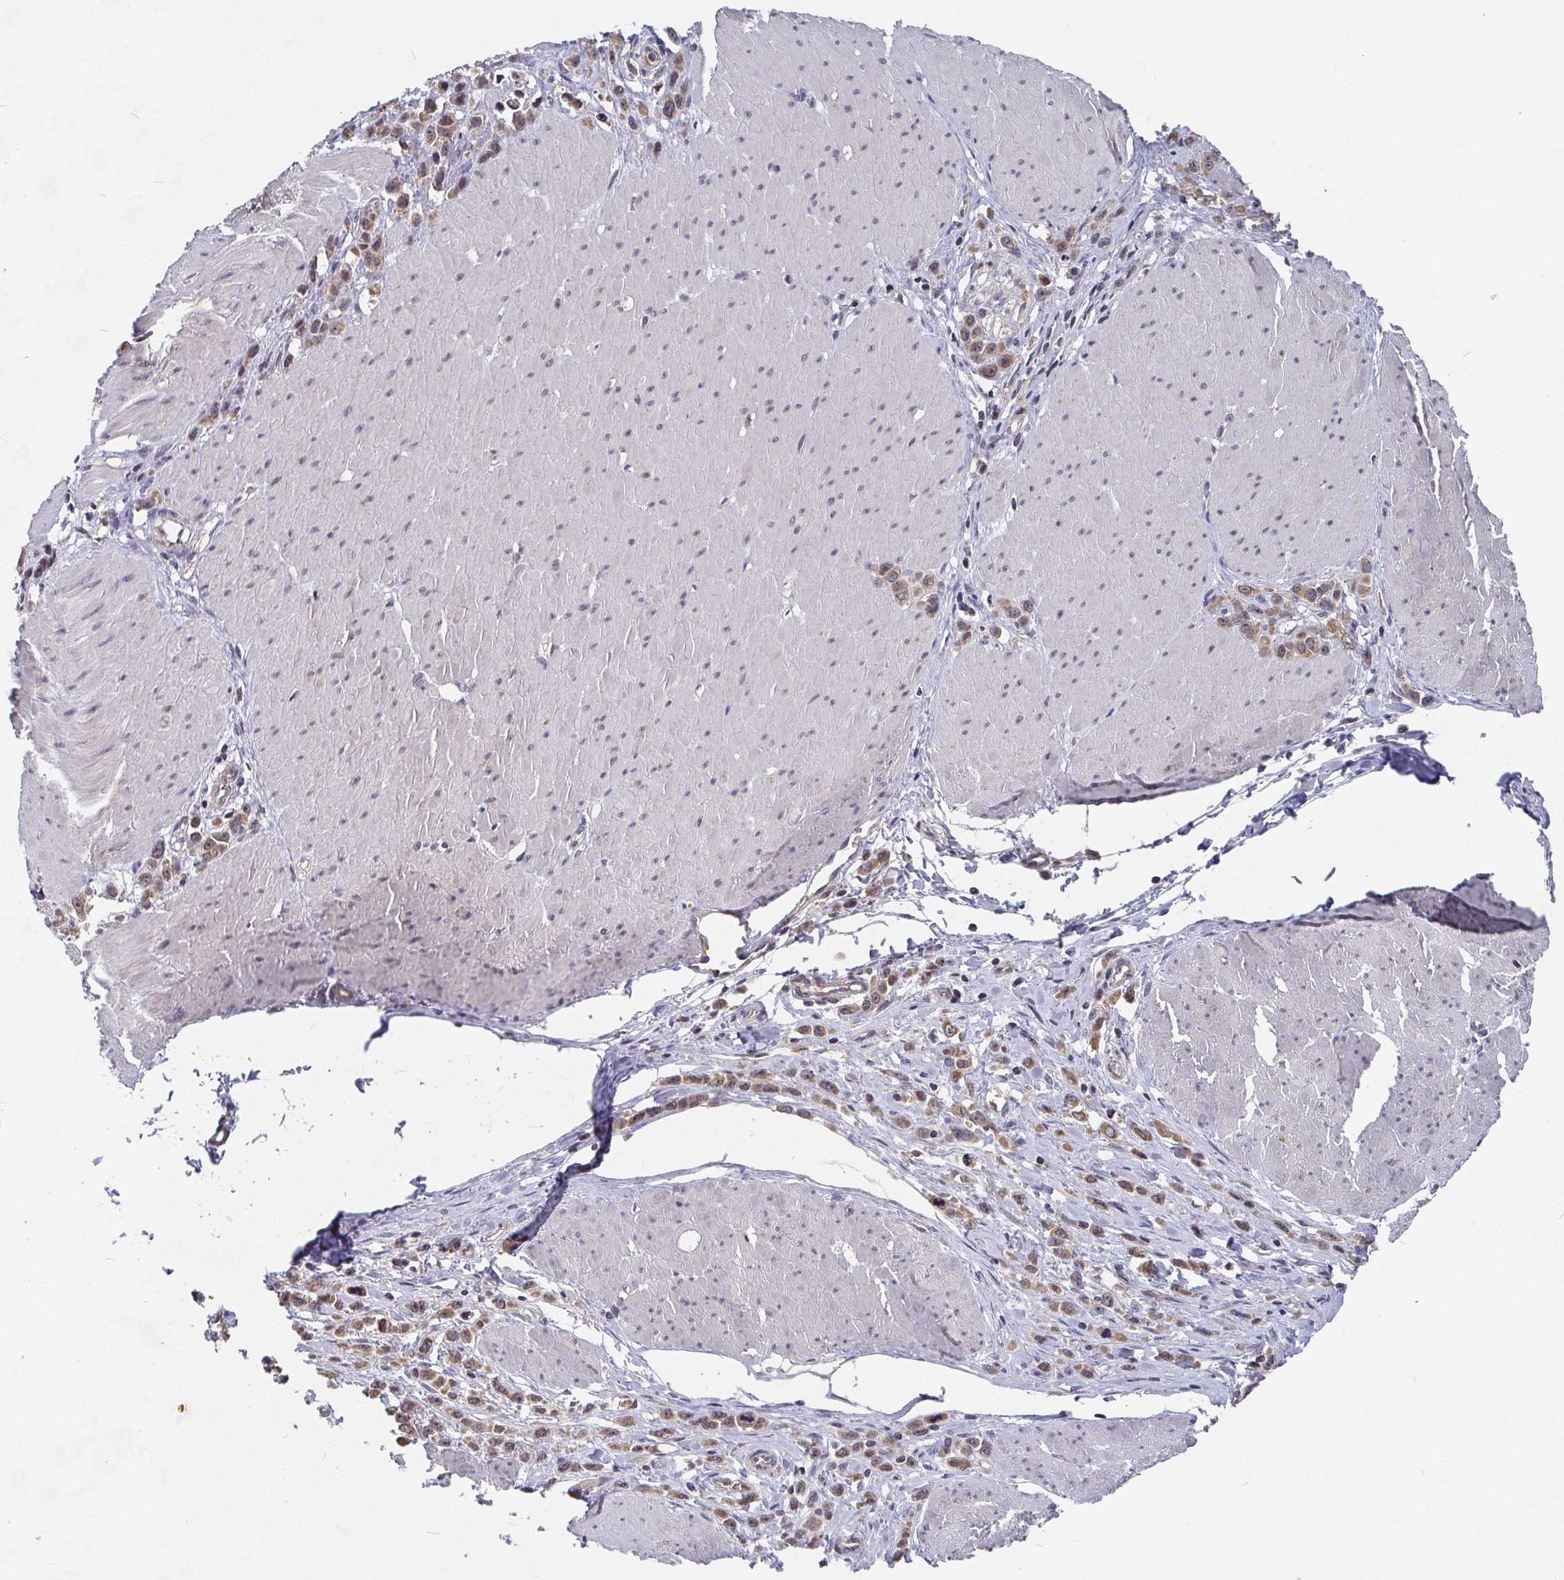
{"staining": {"intensity": "weak", "quantity": ">75%", "location": "cytoplasmic/membranous,nuclear"}, "tissue": "stomach cancer", "cell_type": "Tumor cells", "image_type": "cancer", "snomed": [{"axis": "morphology", "description": "Adenocarcinoma, NOS"}, {"axis": "topography", "description": "Stomach"}], "caption": "Adenocarcinoma (stomach) stained with a protein marker reveals weak staining in tumor cells.", "gene": "PDF", "patient": {"sex": "male", "age": 47}}